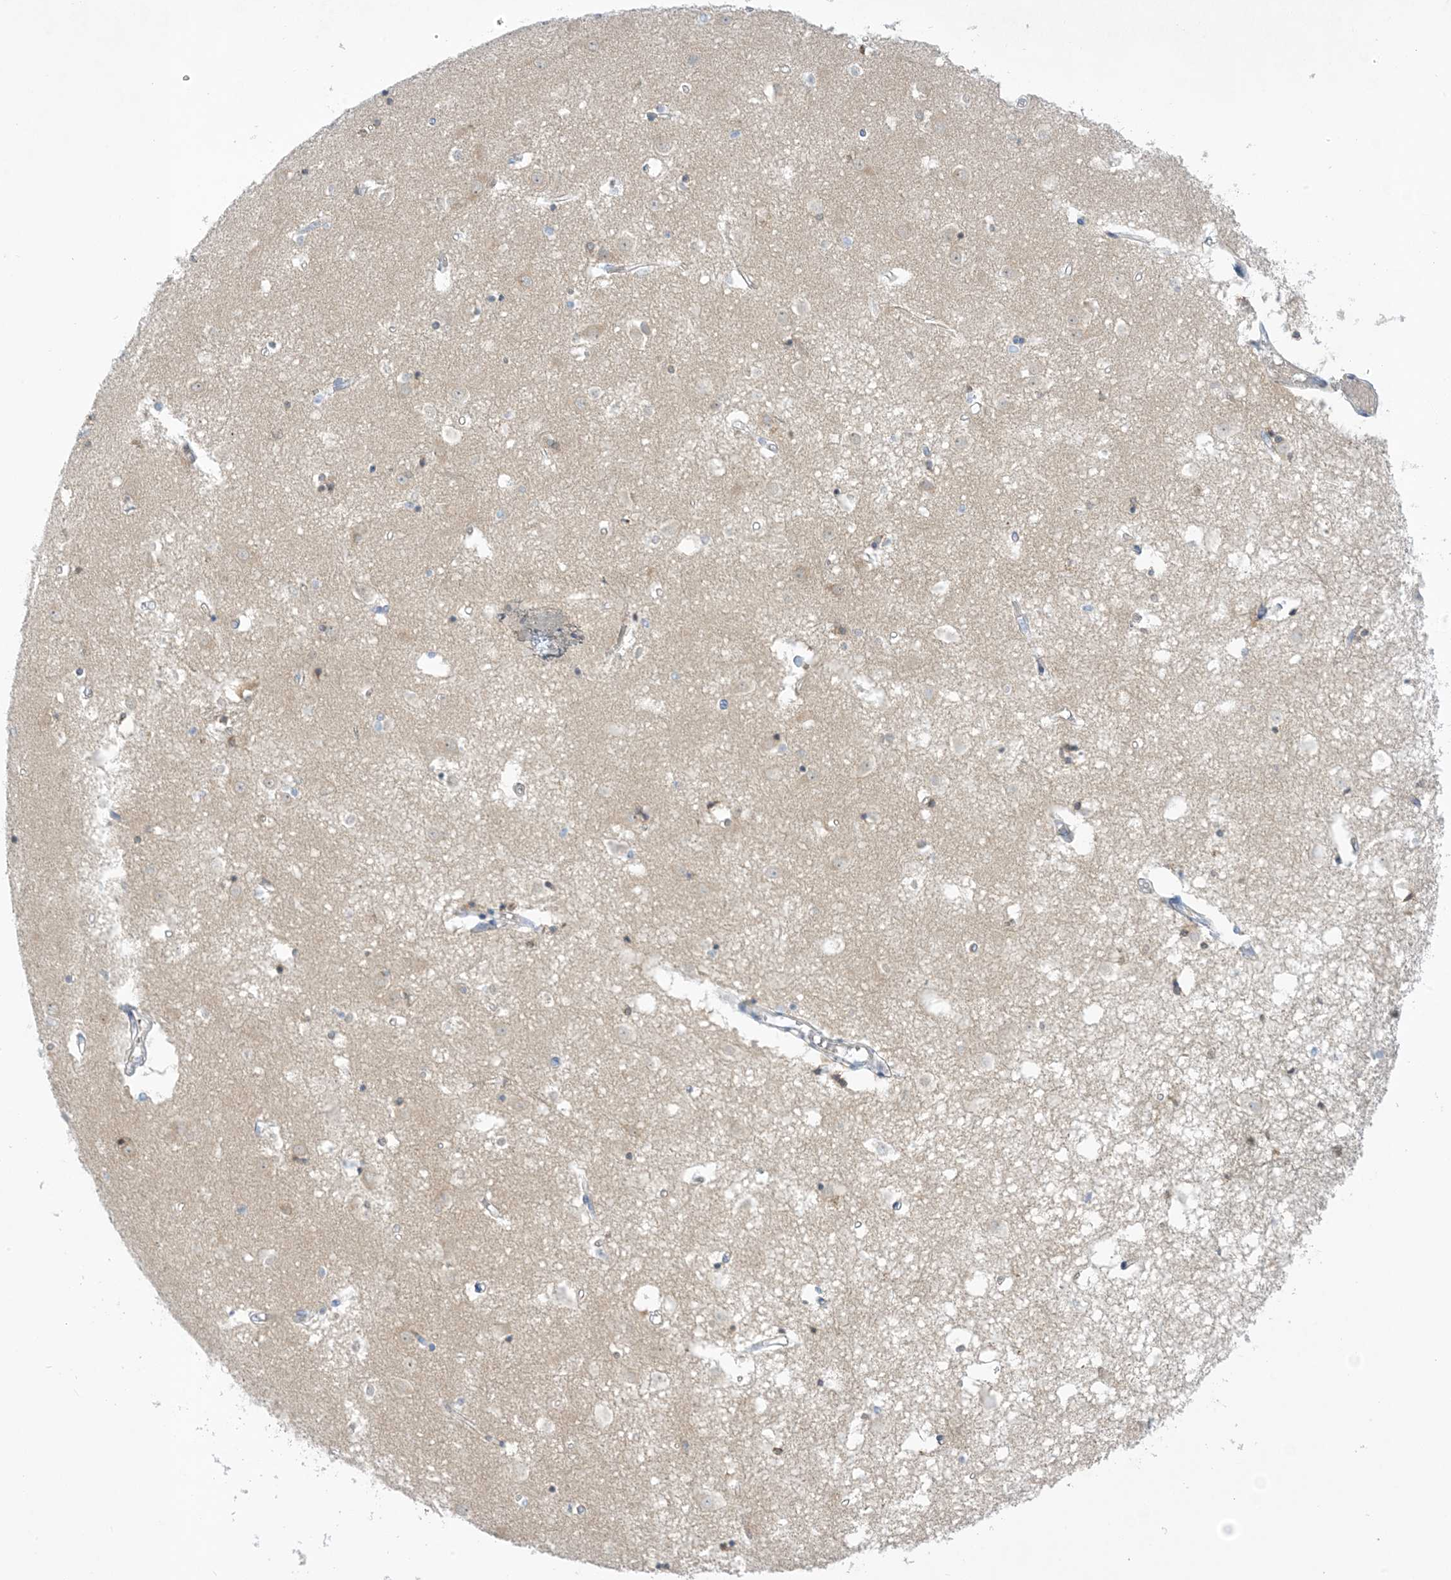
{"staining": {"intensity": "negative", "quantity": "none", "location": "none"}, "tissue": "caudate", "cell_type": "Glial cells", "image_type": "normal", "snomed": [{"axis": "morphology", "description": "Normal tissue, NOS"}, {"axis": "topography", "description": "Lateral ventricle wall"}], "caption": "Immunohistochemistry (IHC) histopathology image of normal caudate: caudate stained with DAB displays no significant protein staining in glial cells.", "gene": "XIRP2", "patient": {"sex": "male", "age": 45}}